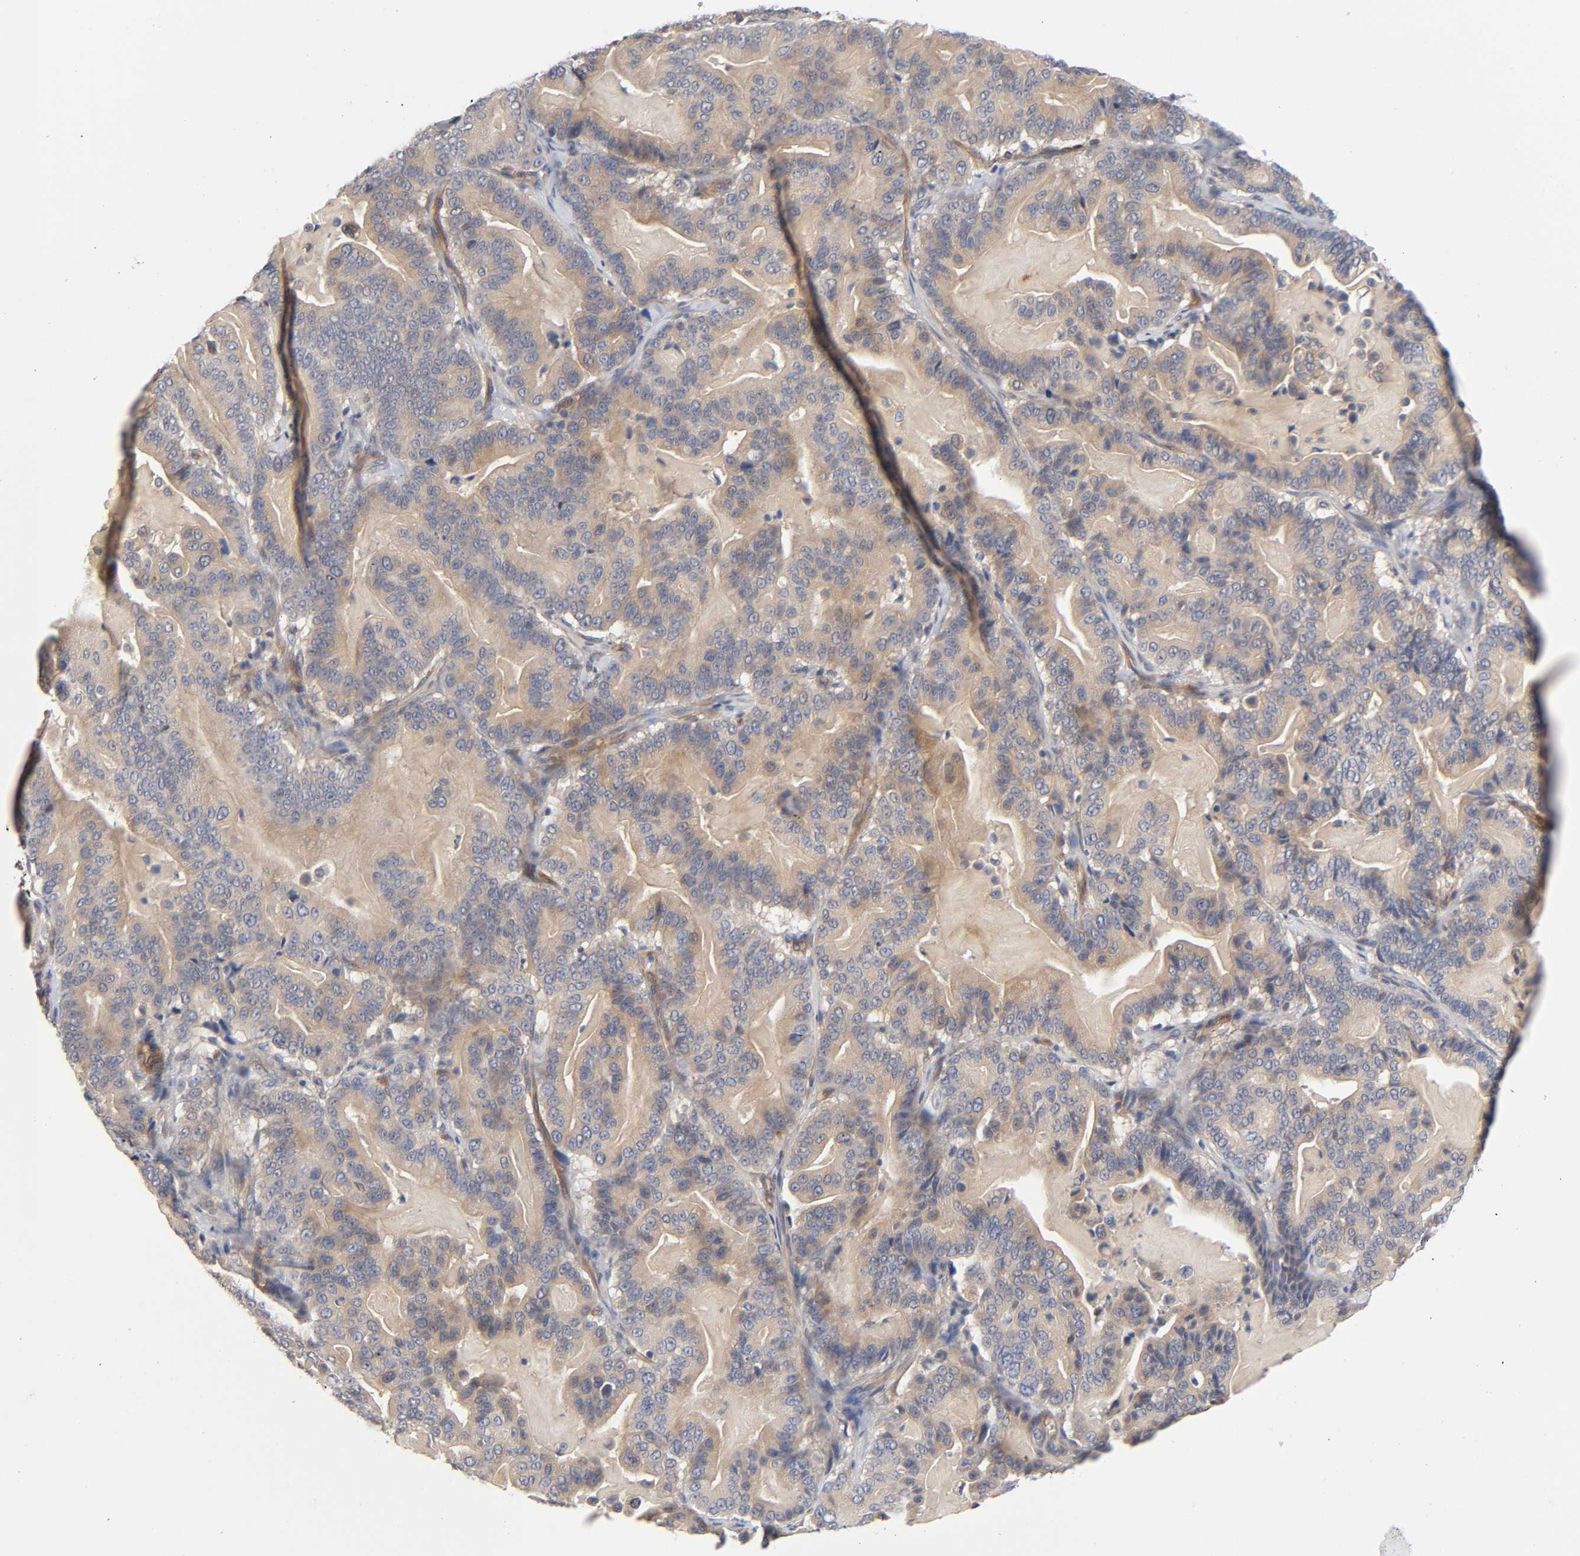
{"staining": {"intensity": "negative", "quantity": "none", "location": "none"}, "tissue": "pancreatic cancer", "cell_type": "Tumor cells", "image_type": "cancer", "snomed": [{"axis": "morphology", "description": "Adenocarcinoma, NOS"}, {"axis": "topography", "description": "Pancreas"}], "caption": "Tumor cells show no significant expression in pancreatic cancer (adenocarcinoma).", "gene": "RAB13", "patient": {"sex": "male", "age": 63}}